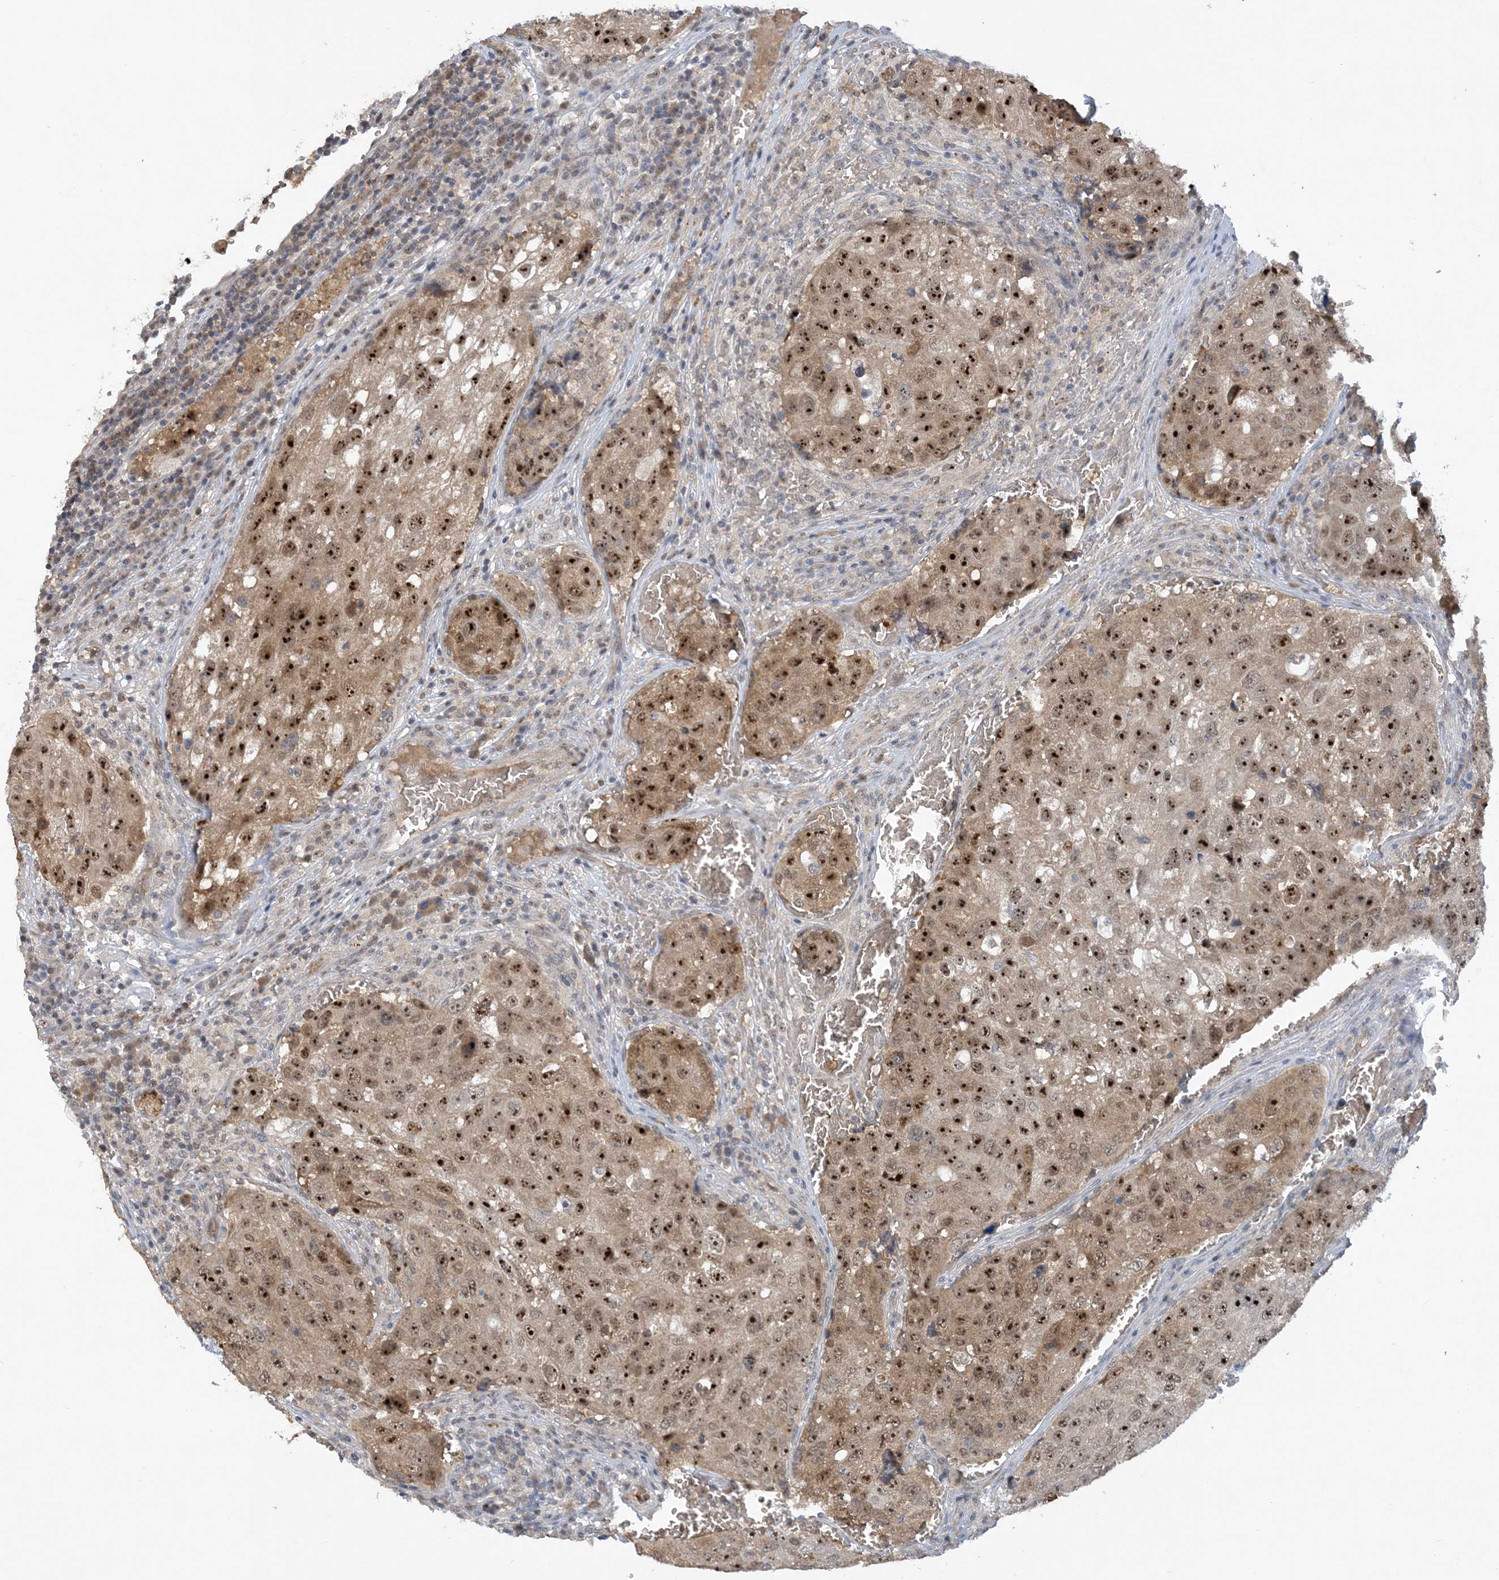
{"staining": {"intensity": "strong", "quantity": ">75%", "location": "nuclear"}, "tissue": "urothelial cancer", "cell_type": "Tumor cells", "image_type": "cancer", "snomed": [{"axis": "morphology", "description": "Urothelial carcinoma, High grade"}, {"axis": "topography", "description": "Lymph node"}, {"axis": "topography", "description": "Urinary bladder"}], "caption": "Human urothelial carcinoma (high-grade) stained with a brown dye demonstrates strong nuclear positive expression in approximately >75% of tumor cells.", "gene": "UBE2E1", "patient": {"sex": "male", "age": 51}}